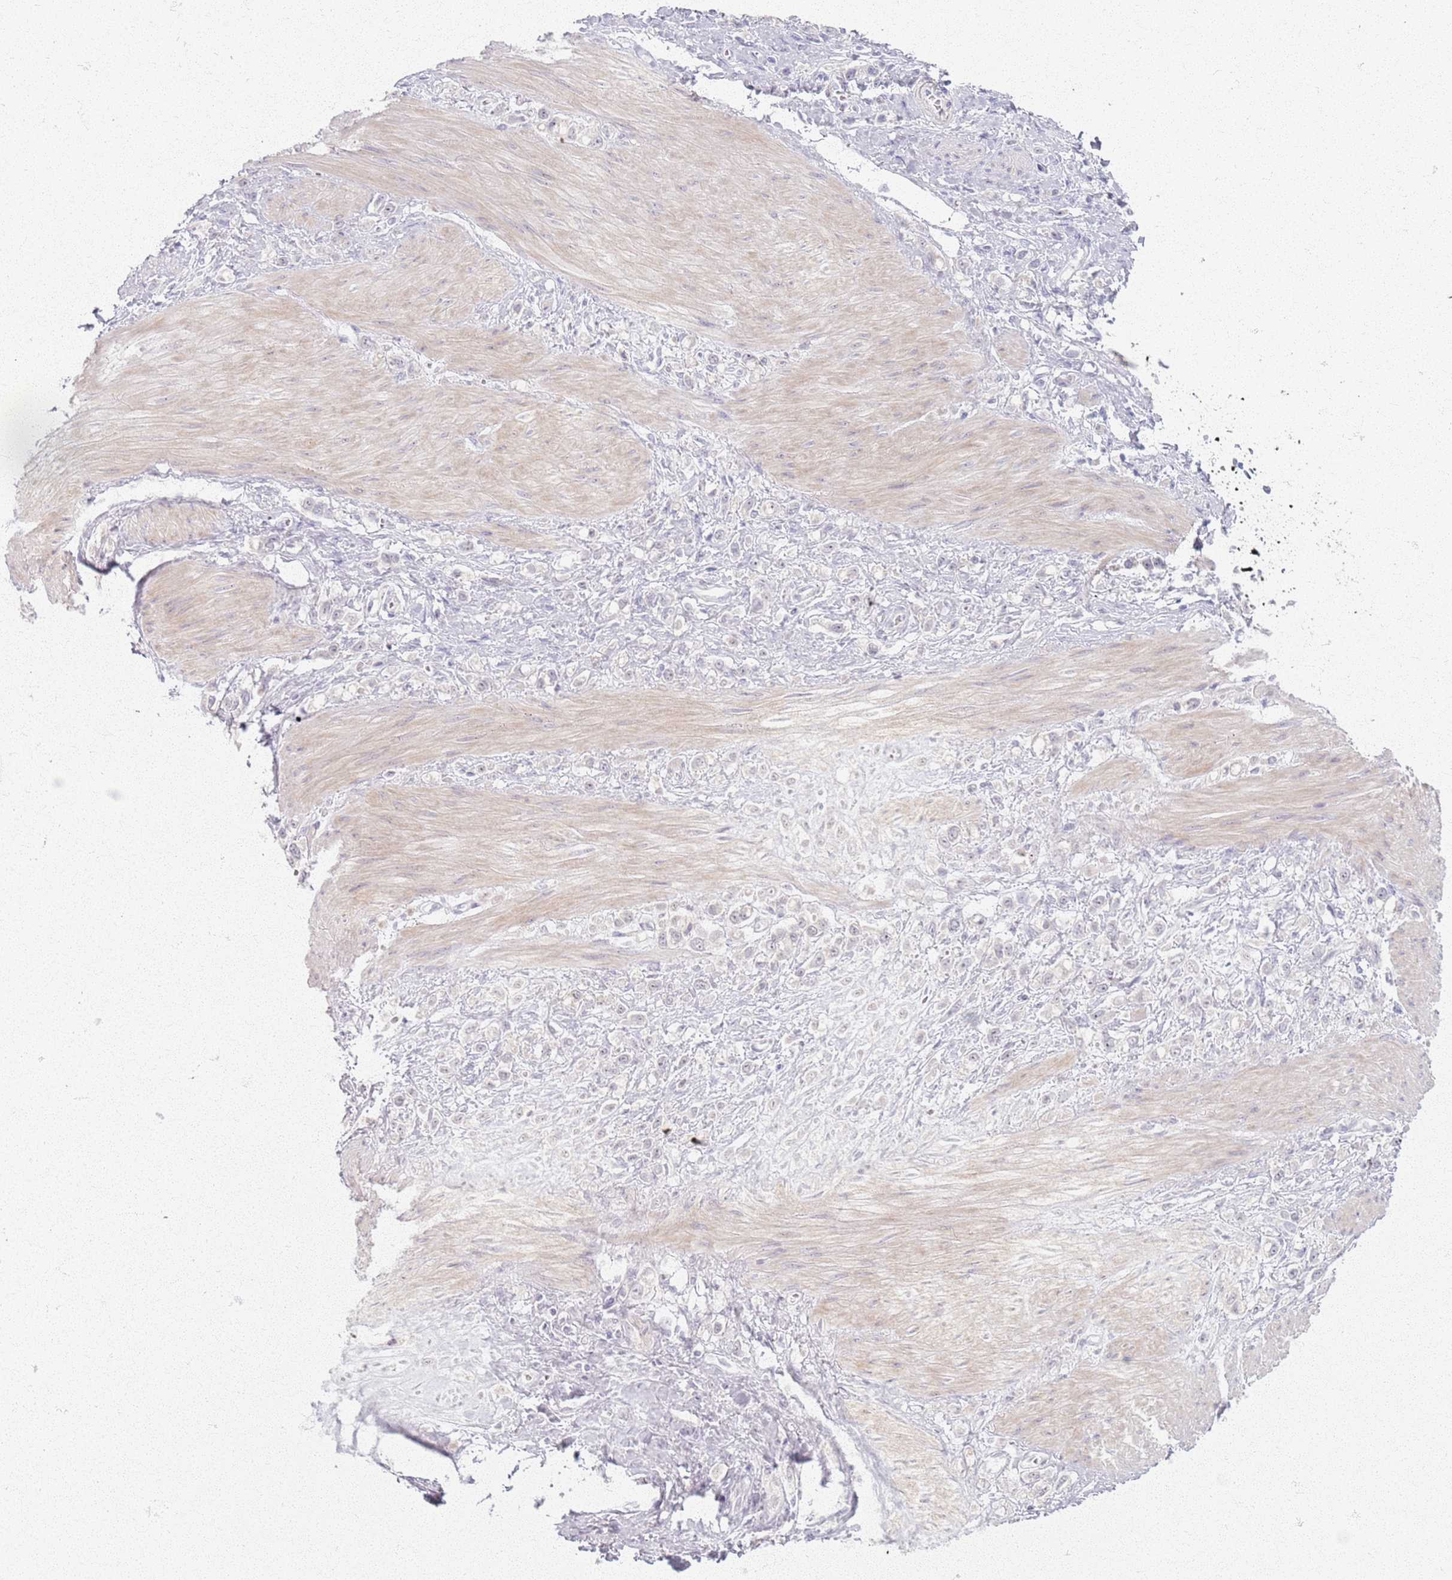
{"staining": {"intensity": "negative", "quantity": "none", "location": "none"}, "tissue": "stomach cancer", "cell_type": "Tumor cells", "image_type": "cancer", "snomed": [{"axis": "morphology", "description": "Adenocarcinoma, NOS"}, {"axis": "topography", "description": "Stomach"}], "caption": "An image of stomach cancer (adenocarcinoma) stained for a protein displays no brown staining in tumor cells. Nuclei are stained in blue.", "gene": "CRIPT", "patient": {"sex": "female", "age": 65}}